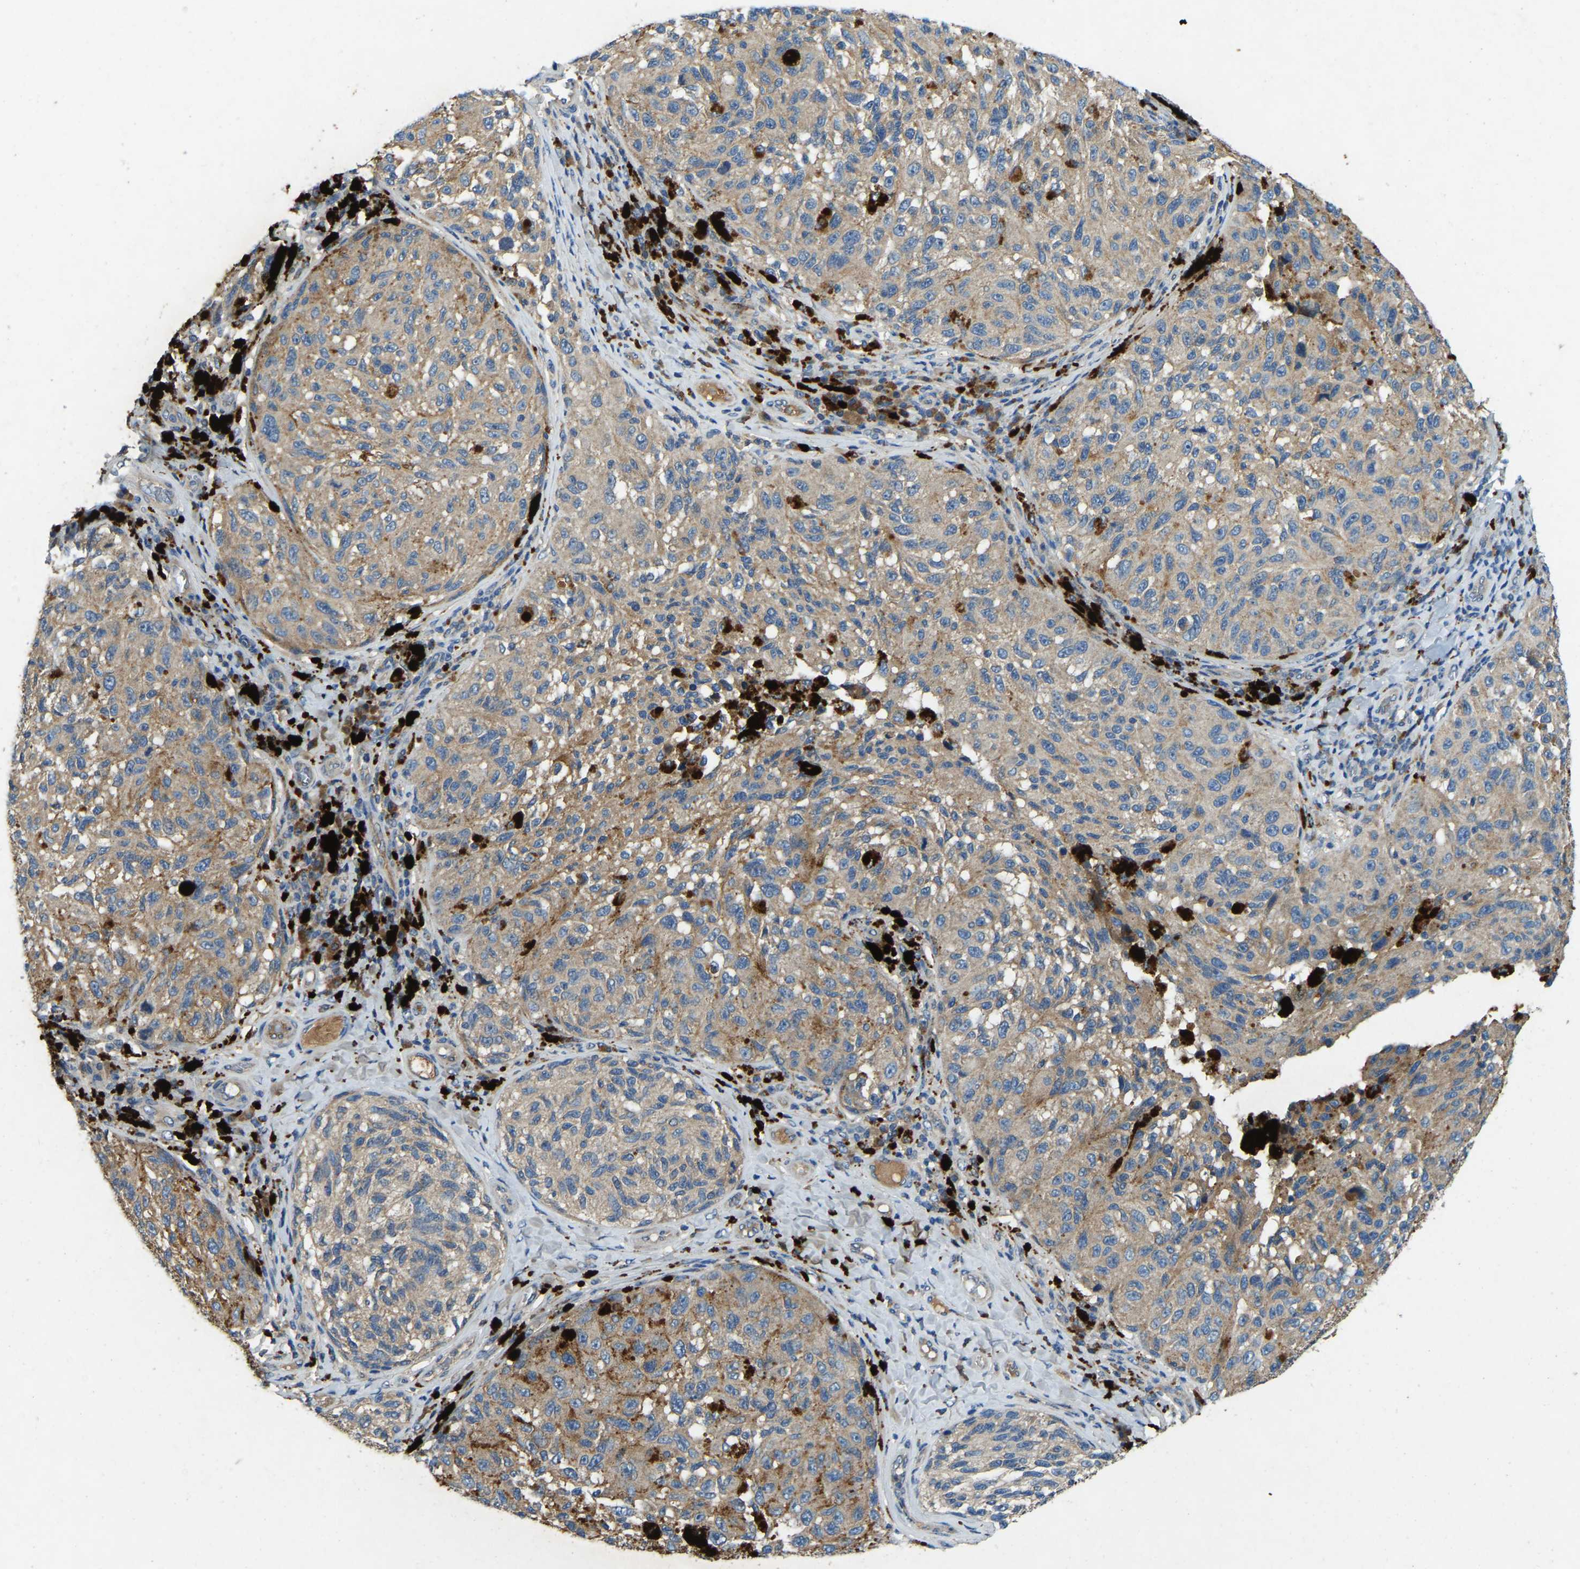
{"staining": {"intensity": "weak", "quantity": ">75%", "location": "cytoplasmic/membranous"}, "tissue": "melanoma", "cell_type": "Tumor cells", "image_type": "cancer", "snomed": [{"axis": "morphology", "description": "Malignant melanoma, NOS"}, {"axis": "topography", "description": "Skin"}], "caption": "This photomicrograph displays immunohistochemistry staining of human melanoma, with low weak cytoplasmic/membranous positivity in approximately >75% of tumor cells.", "gene": "ATP8B1", "patient": {"sex": "female", "age": 73}}